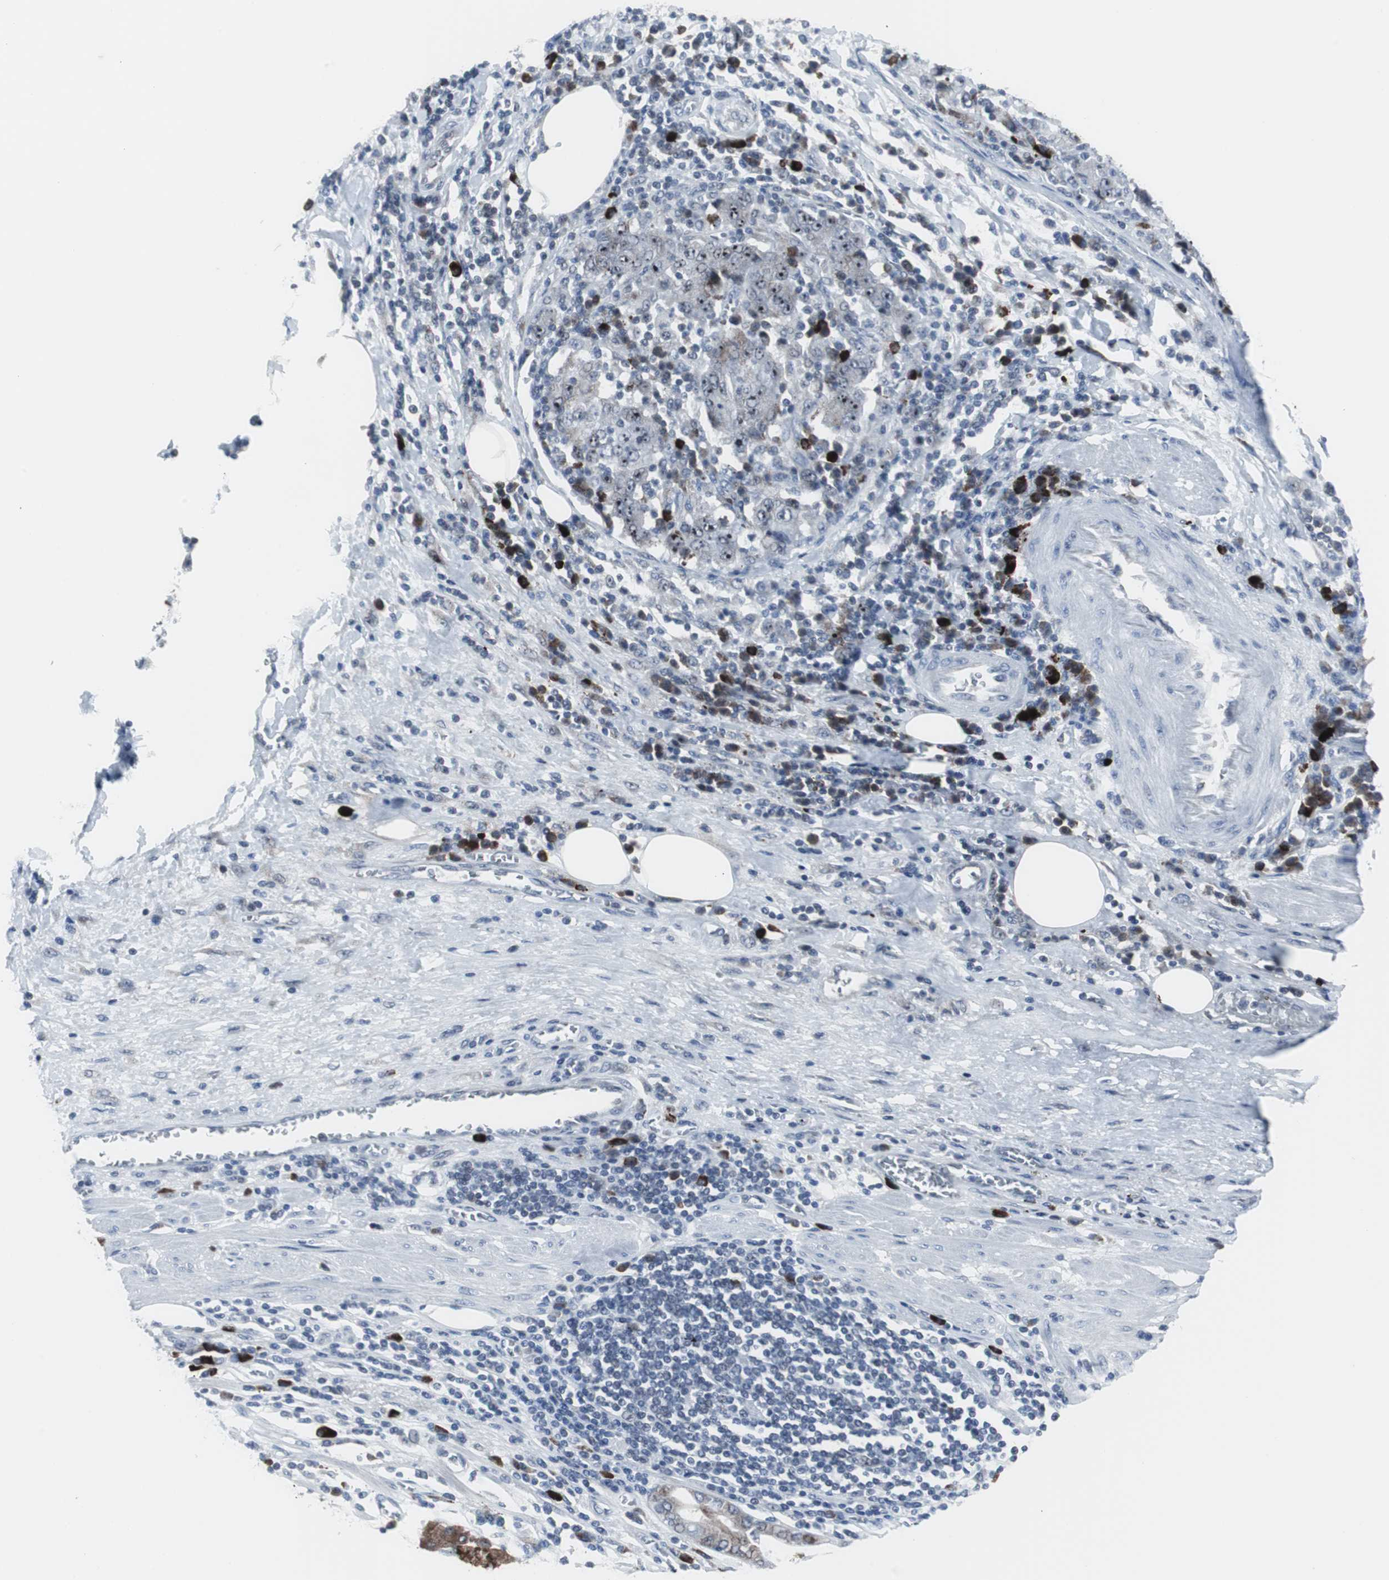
{"staining": {"intensity": "moderate", "quantity": ">75%", "location": "nuclear"}, "tissue": "stomach cancer", "cell_type": "Tumor cells", "image_type": "cancer", "snomed": [{"axis": "morphology", "description": "Normal tissue, NOS"}, {"axis": "morphology", "description": "Adenocarcinoma, NOS"}, {"axis": "topography", "description": "Stomach, upper"}, {"axis": "topography", "description": "Stomach"}], "caption": "DAB (3,3'-diaminobenzidine) immunohistochemical staining of adenocarcinoma (stomach) shows moderate nuclear protein positivity in about >75% of tumor cells.", "gene": "DOK1", "patient": {"sex": "male", "age": 59}}